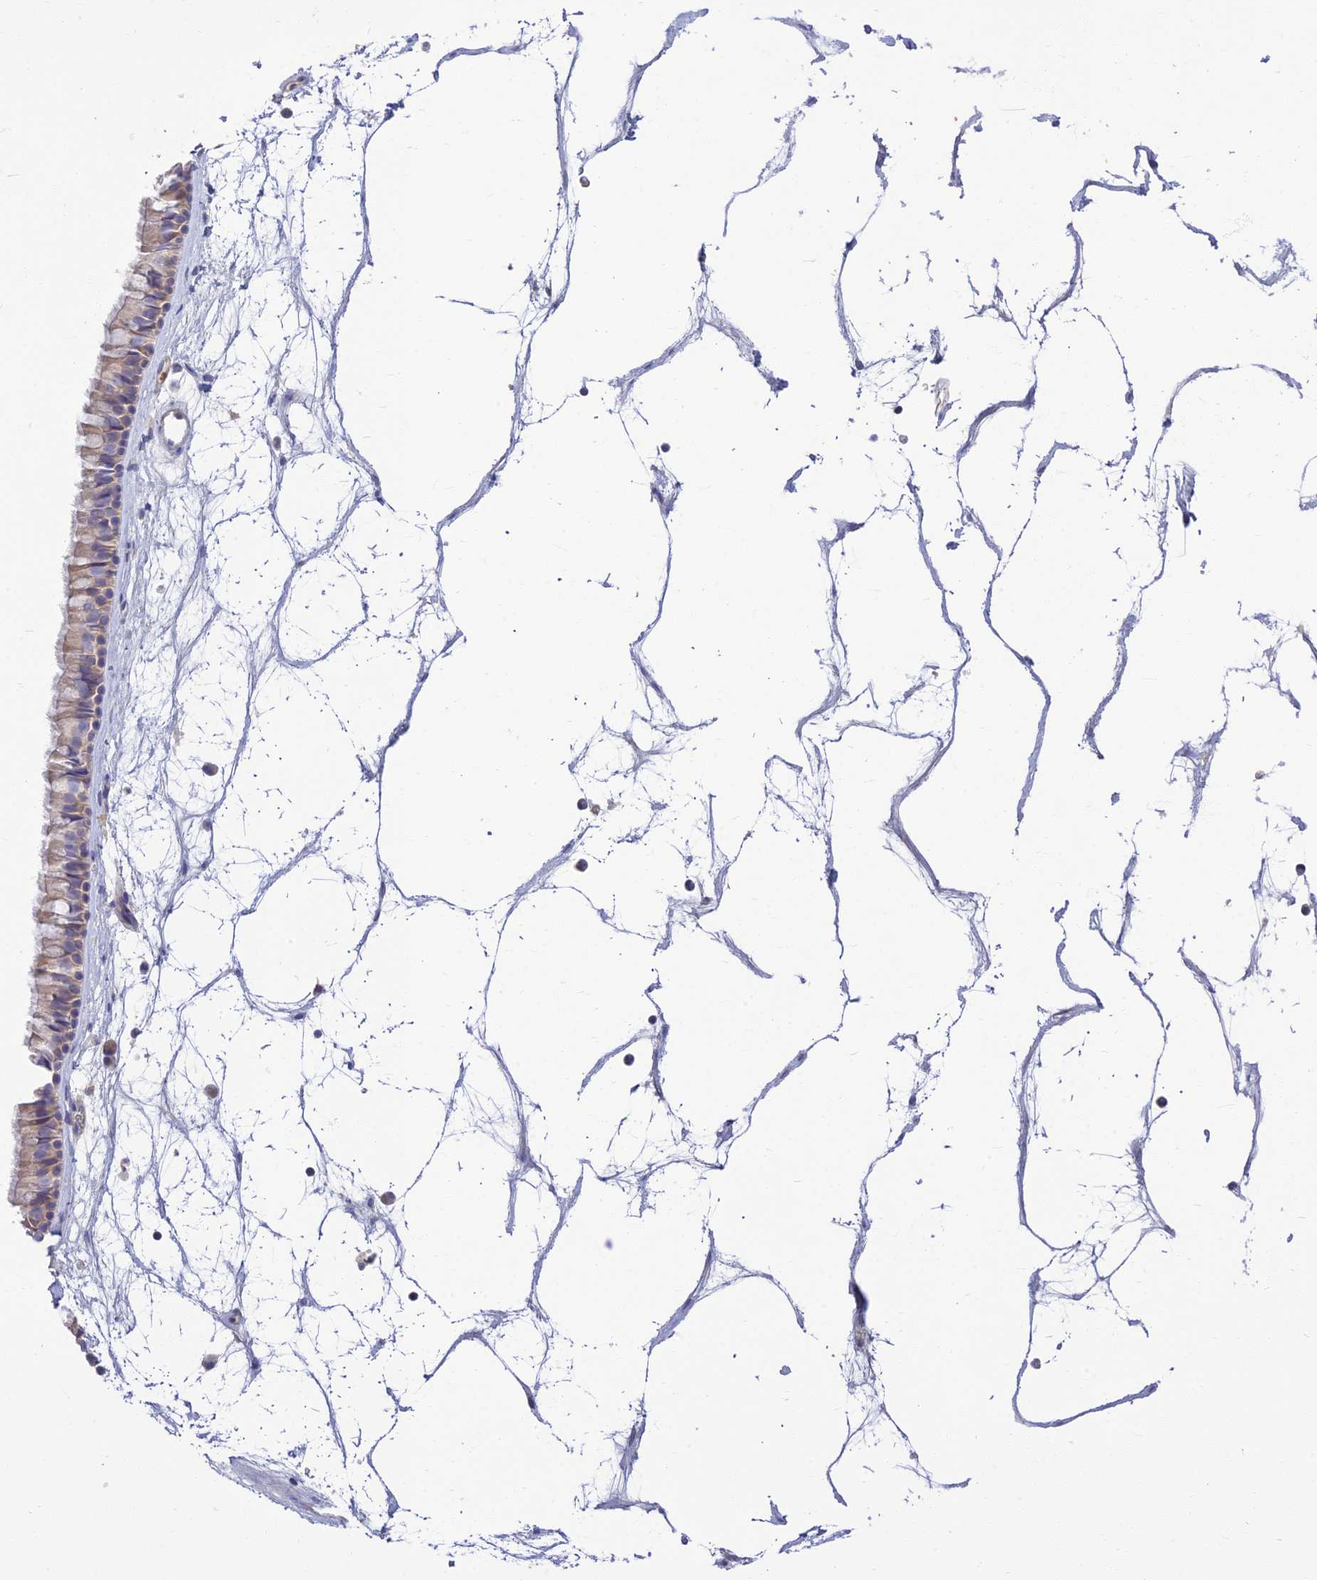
{"staining": {"intensity": "weak", "quantity": ">75%", "location": "cytoplasmic/membranous"}, "tissue": "nasopharynx", "cell_type": "Respiratory epithelial cells", "image_type": "normal", "snomed": [{"axis": "morphology", "description": "Normal tissue, NOS"}, {"axis": "topography", "description": "Nasopharynx"}], "caption": "Immunohistochemical staining of benign nasopharynx demonstrates low levels of weak cytoplasmic/membranous staining in approximately >75% of respiratory epithelial cells.", "gene": "CLIP4", "patient": {"sex": "male", "age": 64}}